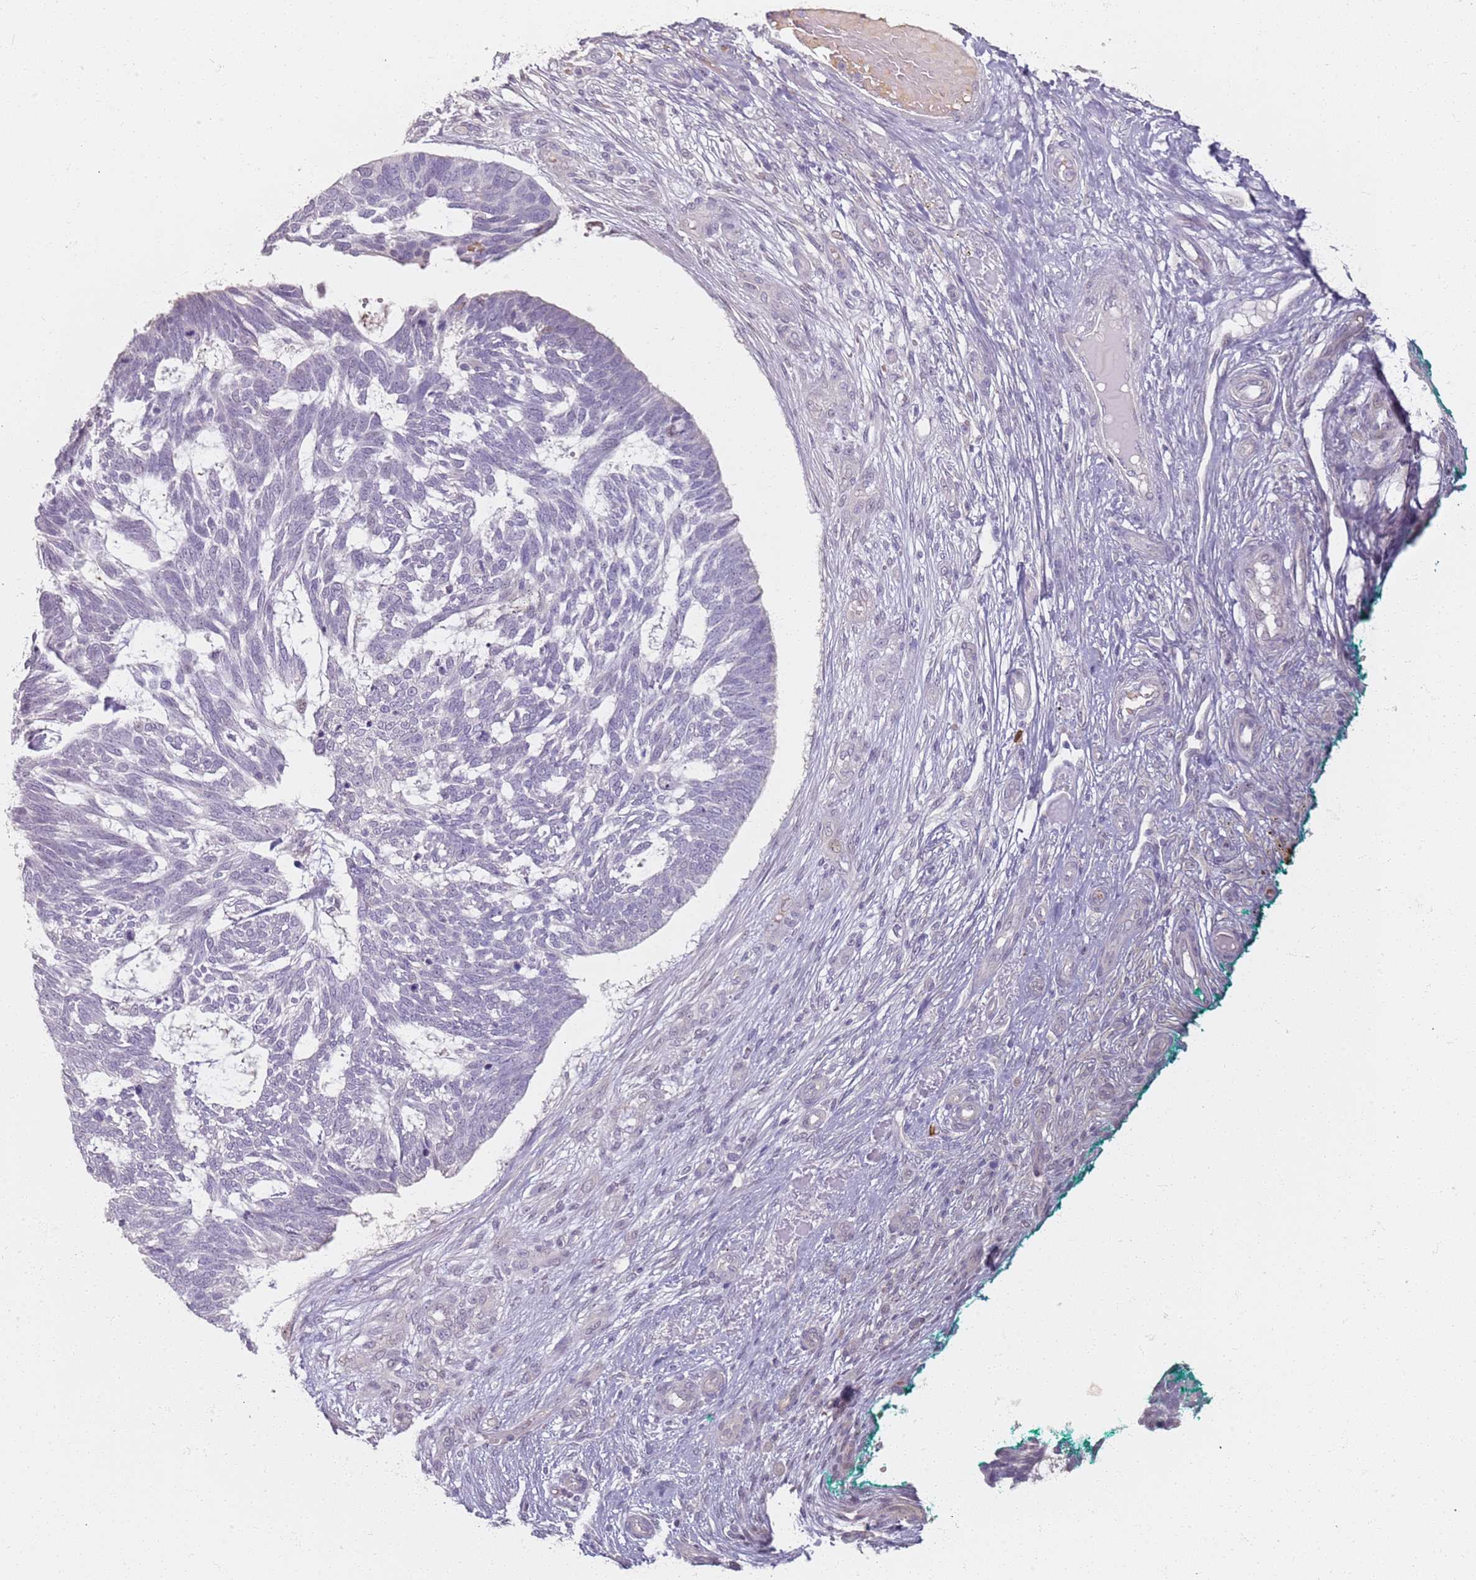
{"staining": {"intensity": "negative", "quantity": "none", "location": "none"}, "tissue": "skin cancer", "cell_type": "Tumor cells", "image_type": "cancer", "snomed": [{"axis": "morphology", "description": "Basal cell carcinoma"}, {"axis": "topography", "description": "Skin"}], "caption": "Basal cell carcinoma (skin) stained for a protein using immunohistochemistry reveals no staining tumor cells.", "gene": "CD40LG", "patient": {"sex": "male", "age": 88}}